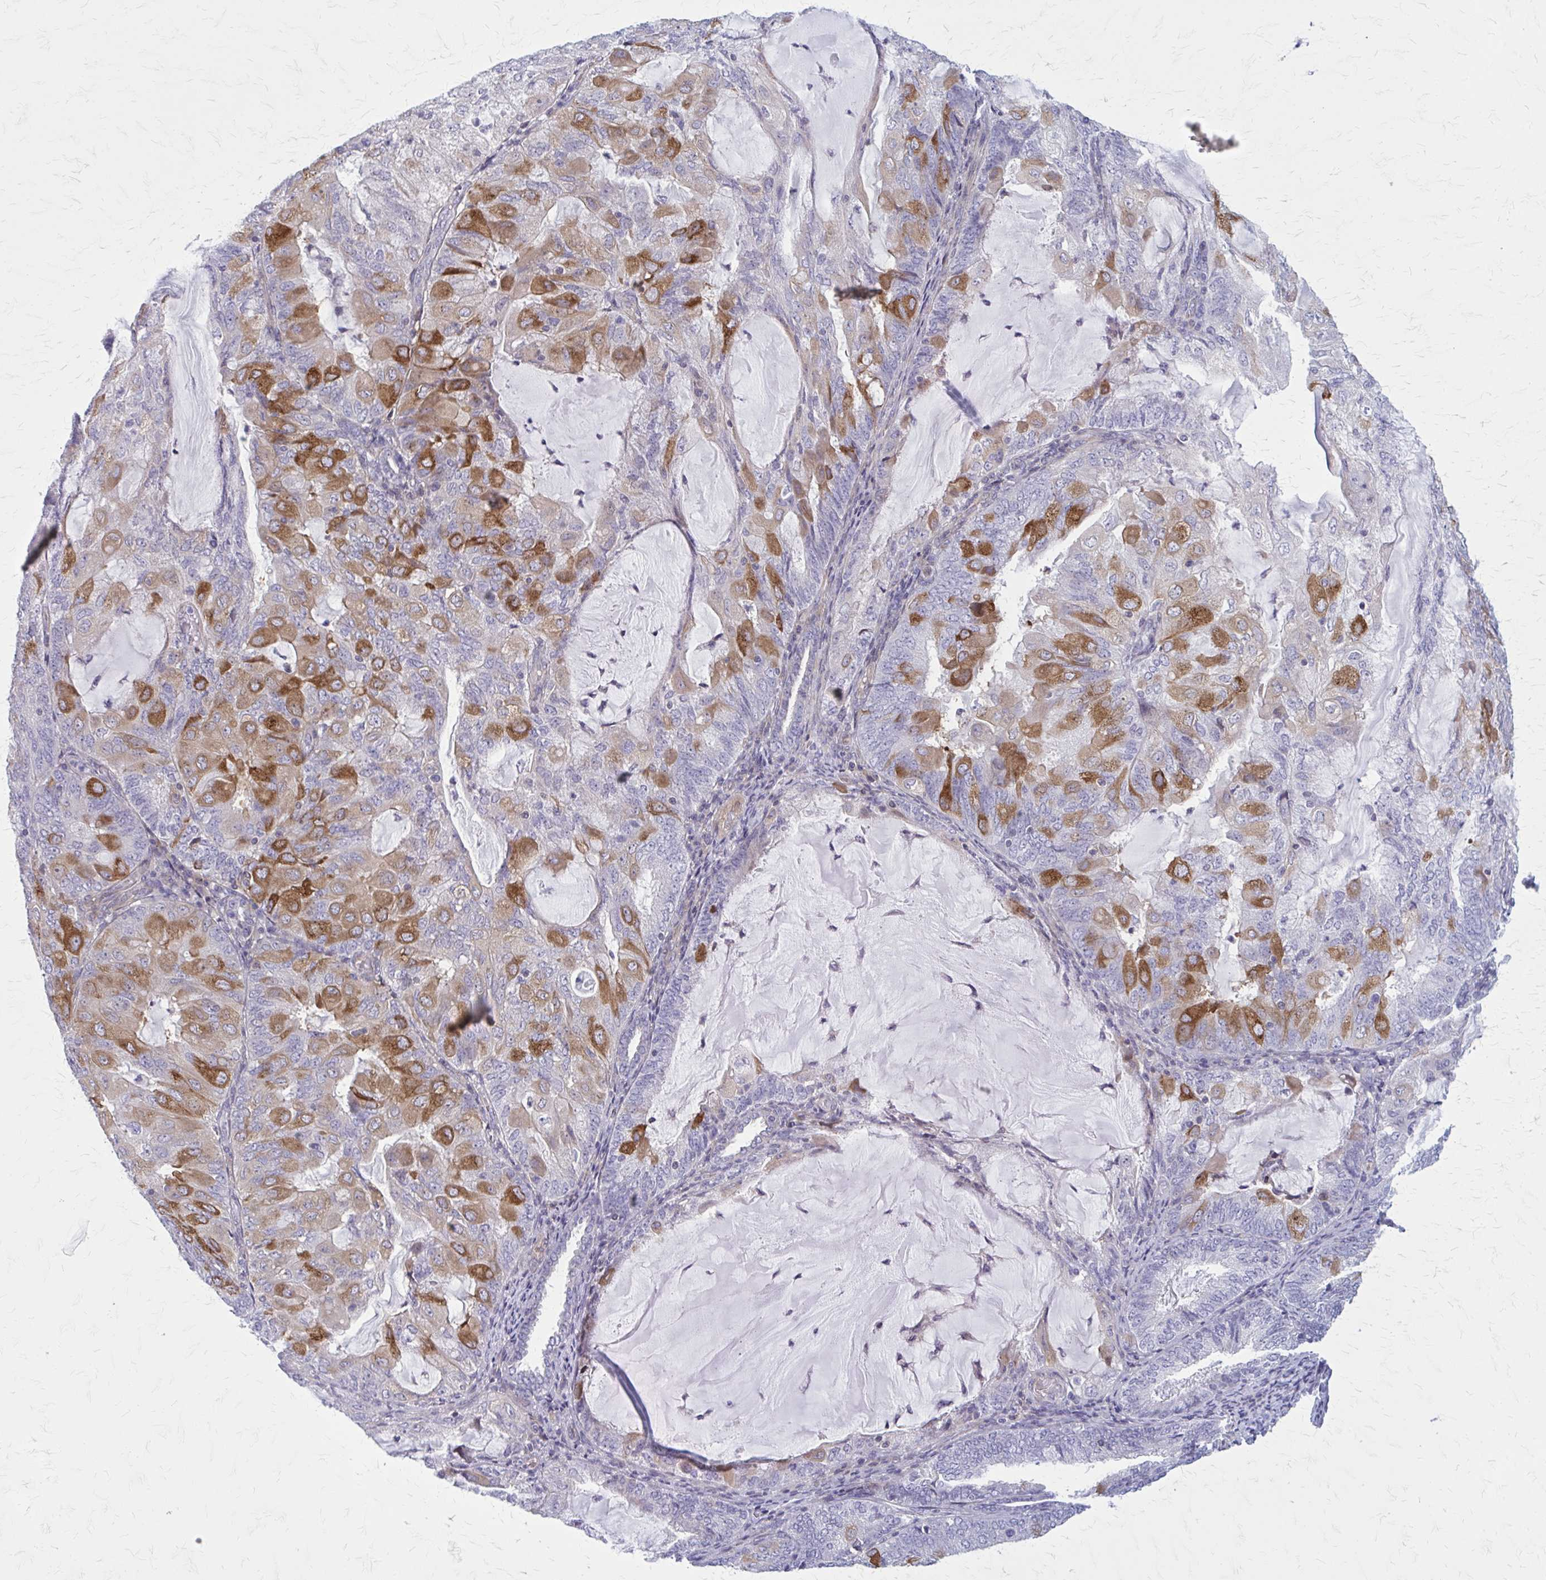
{"staining": {"intensity": "strong", "quantity": "25%-75%", "location": "cytoplasmic/membranous"}, "tissue": "endometrial cancer", "cell_type": "Tumor cells", "image_type": "cancer", "snomed": [{"axis": "morphology", "description": "Adenocarcinoma, NOS"}, {"axis": "topography", "description": "Endometrium"}], "caption": "Tumor cells demonstrate high levels of strong cytoplasmic/membranous positivity in approximately 25%-75% of cells in endometrial cancer (adenocarcinoma). The staining was performed using DAB (3,3'-diaminobenzidine), with brown indicating positive protein expression. Nuclei are stained blue with hematoxylin.", "gene": "PITPNM1", "patient": {"sex": "female", "age": 81}}